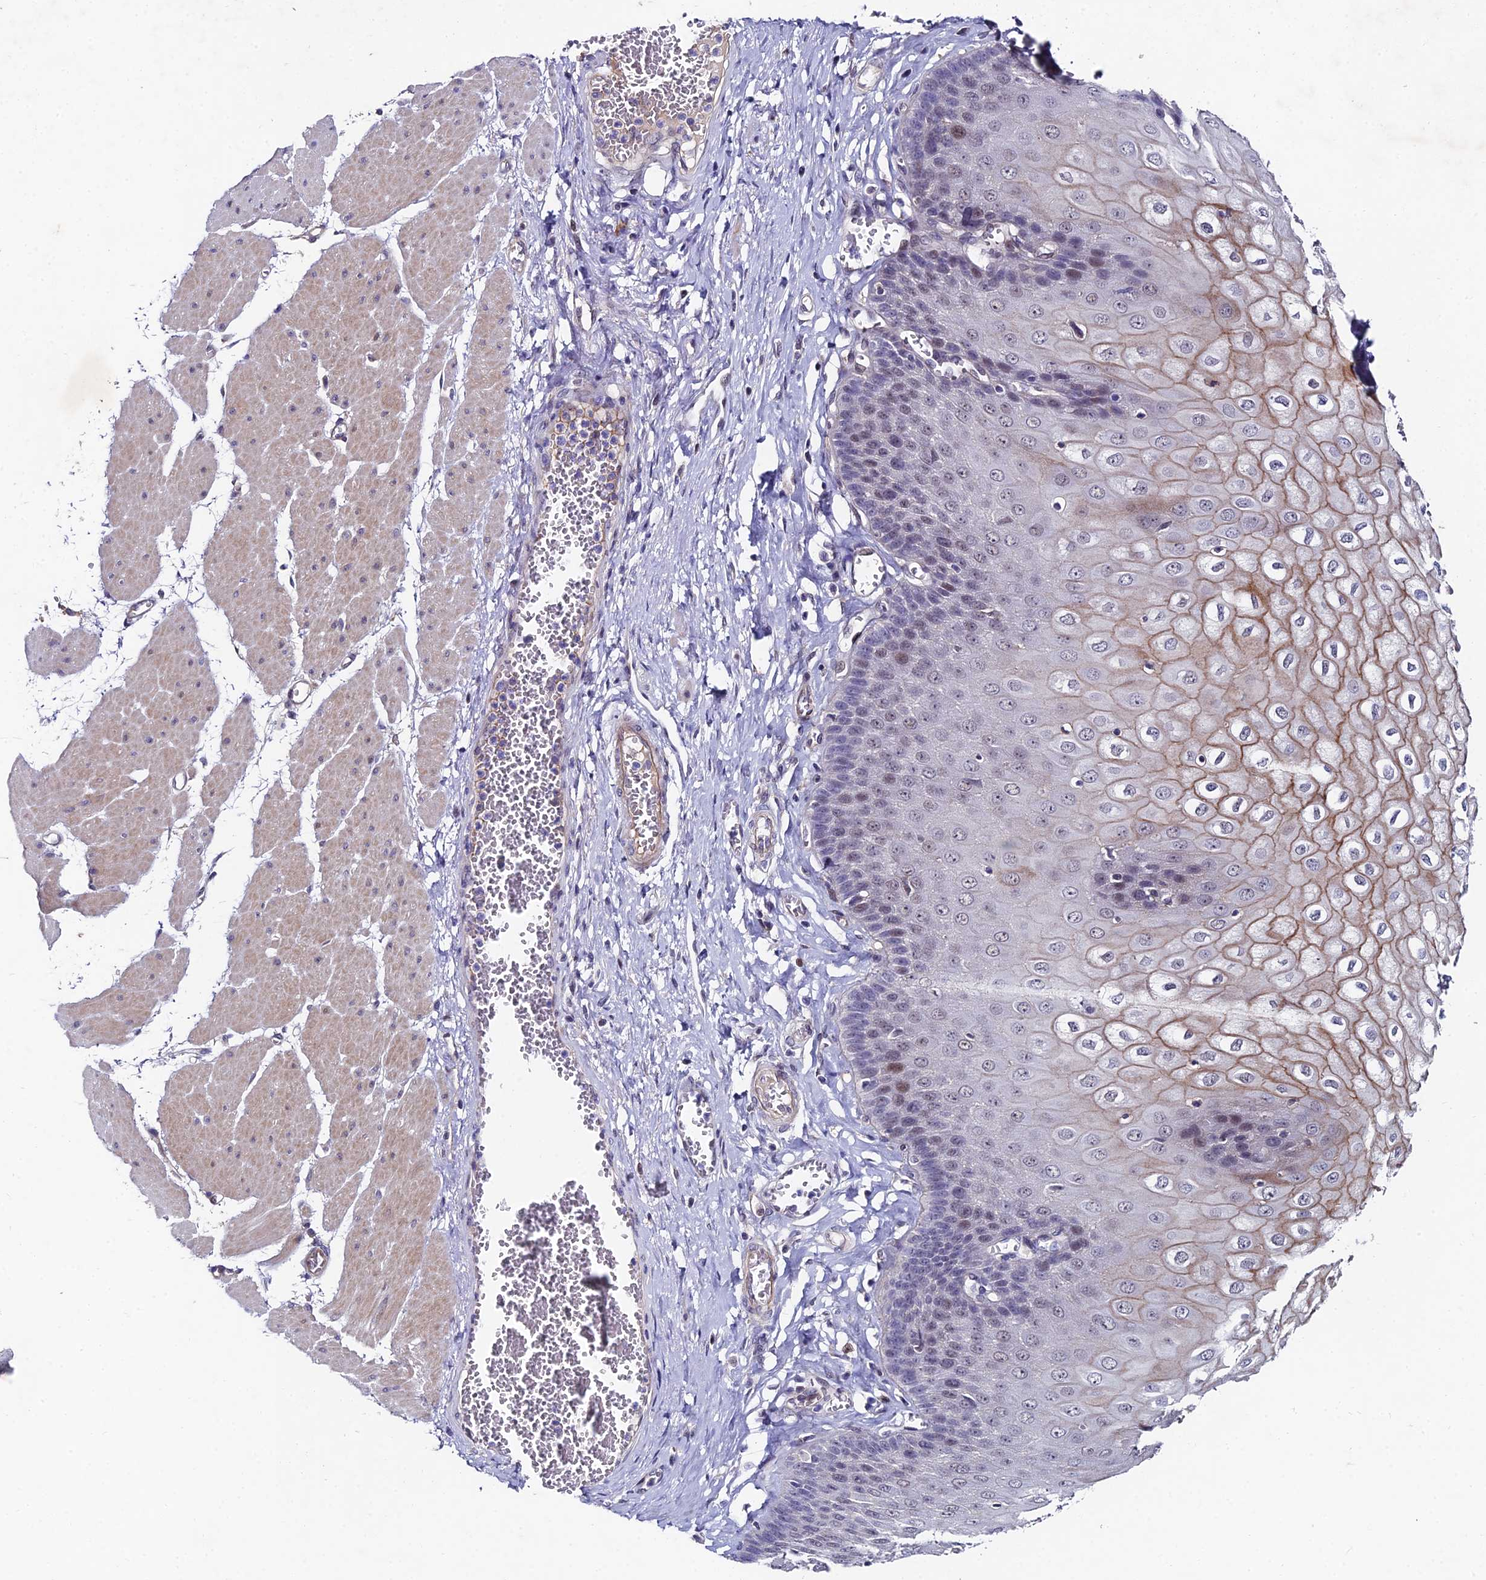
{"staining": {"intensity": "moderate", "quantity": "25%-75%", "location": "cytoplasmic/membranous,nuclear"}, "tissue": "esophagus", "cell_type": "Squamous epithelial cells", "image_type": "normal", "snomed": [{"axis": "morphology", "description": "Normal tissue, NOS"}, {"axis": "topography", "description": "Esophagus"}], "caption": "Immunohistochemical staining of benign esophagus demonstrates 25%-75% levels of moderate cytoplasmic/membranous,nuclear protein positivity in approximately 25%-75% of squamous epithelial cells.", "gene": "TRIM24", "patient": {"sex": "male", "age": 60}}